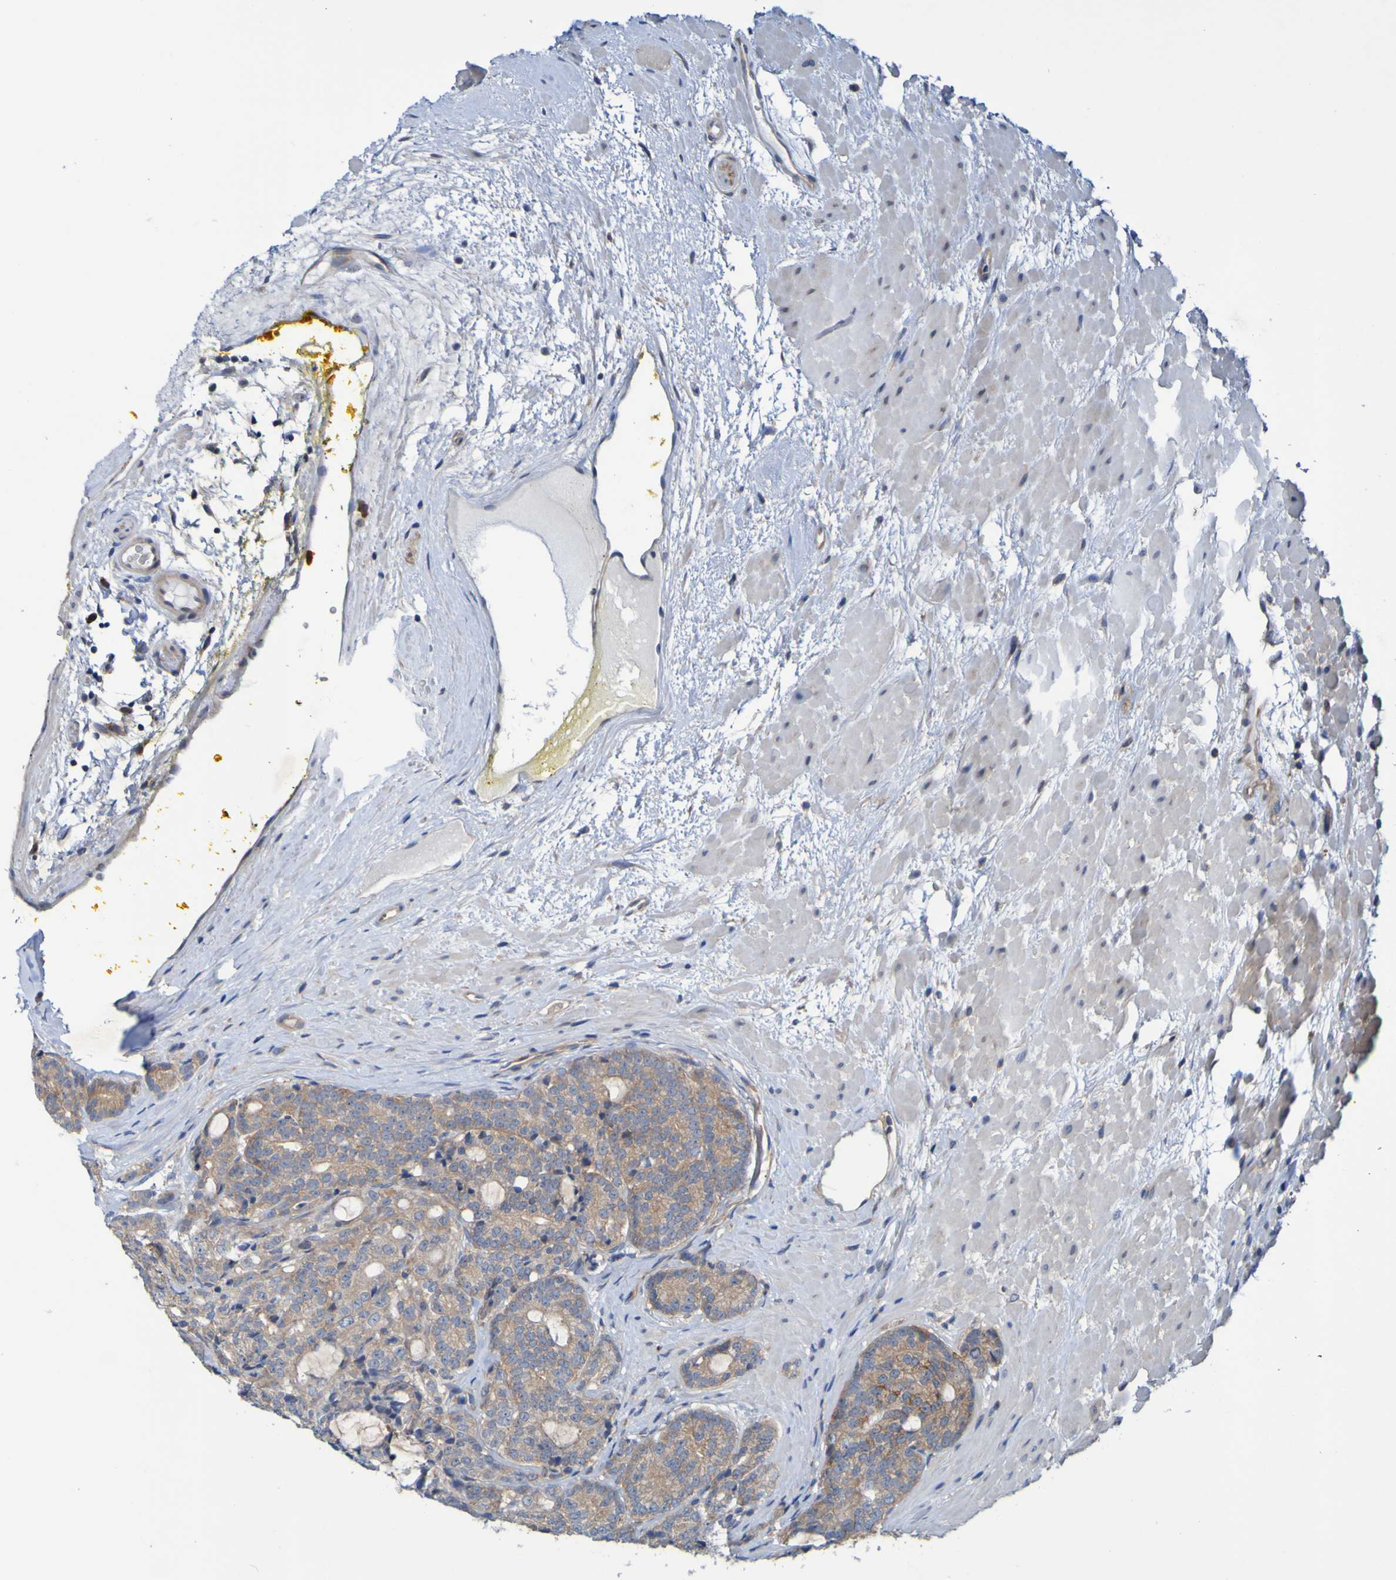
{"staining": {"intensity": "moderate", "quantity": ">75%", "location": "cytoplasmic/membranous"}, "tissue": "prostate cancer", "cell_type": "Tumor cells", "image_type": "cancer", "snomed": [{"axis": "morphology", "description": "Adenocarcinoma, High grade"}, {"axis": "topography", "description": "Prostate"}], "caption": "Prostate cancer (high-grade adenocarcinoma) stained with a protein marker demonstrates moderate staining in tumor cells.", "gene": "SDK1", "patient": {"sex": "male", "age": 61}}